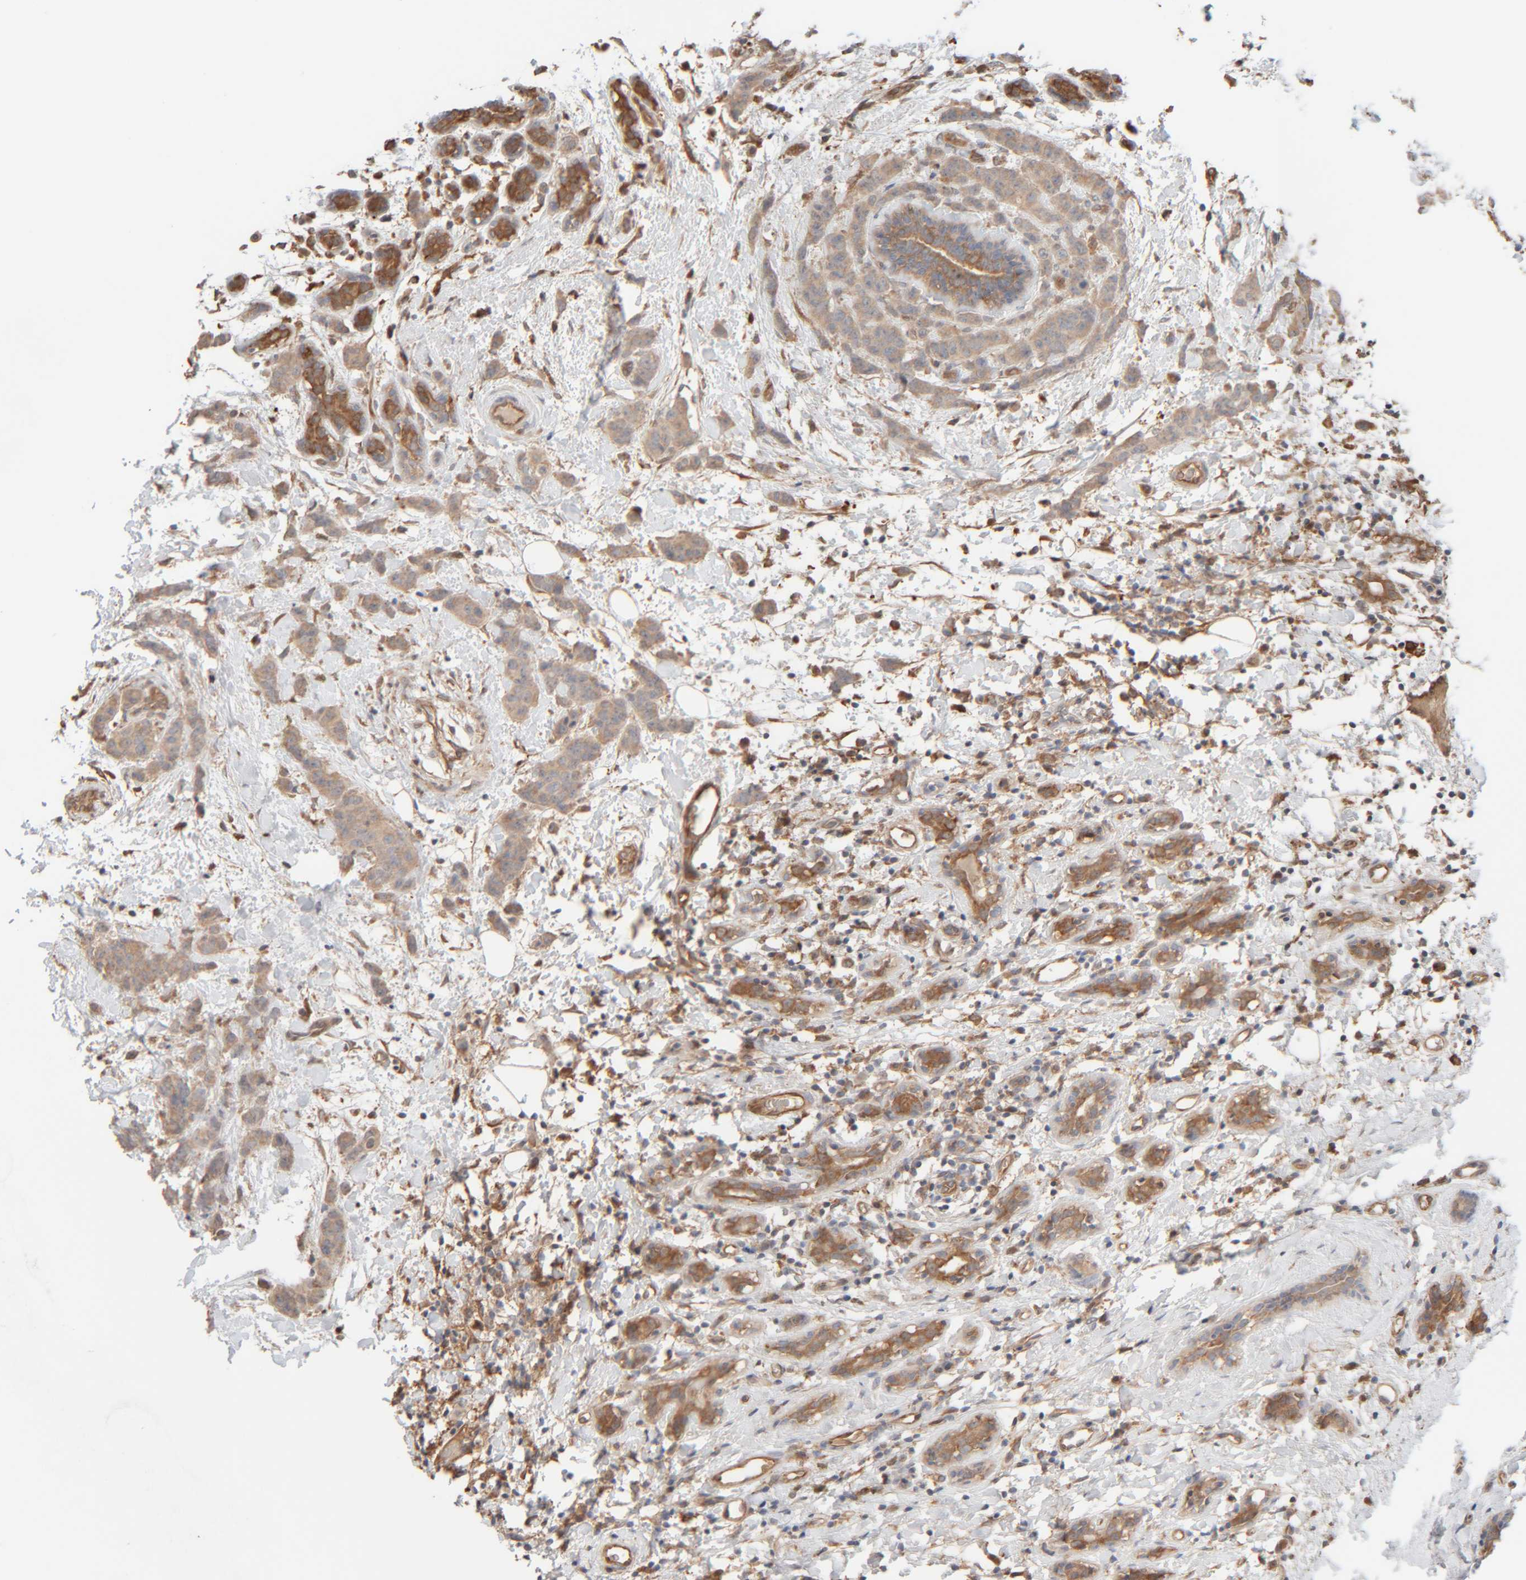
{"staining": {"intensity": "weak", "quantity": "<25%", "location": "cytoplasmic/membranous"}, "tissue": "breast cancer", "cell_type": "Tumor cells", "image_type": "cancer", "snomed": [{"axis": "morphology", "description": "Normal tissue, NOS"}, {"axis": "morphology", "description": "Duct carcinoma"}, {"axis": "topography", "description": "Breast"}], "caption": "This photomicrograph is of invasive ductal carcinoma (breast) stained with immunohistochemistry (IHC) to label a protein in brown with the nuclei are counter-stained blue. There is no staining in tumor cells. Brightfield microscopy of IHC stained with DAB (brown) and hematoxylin (blue), captured at high magnification.", "gene": "TMEM192", "patient": {"sex": "female", "age": 40}}